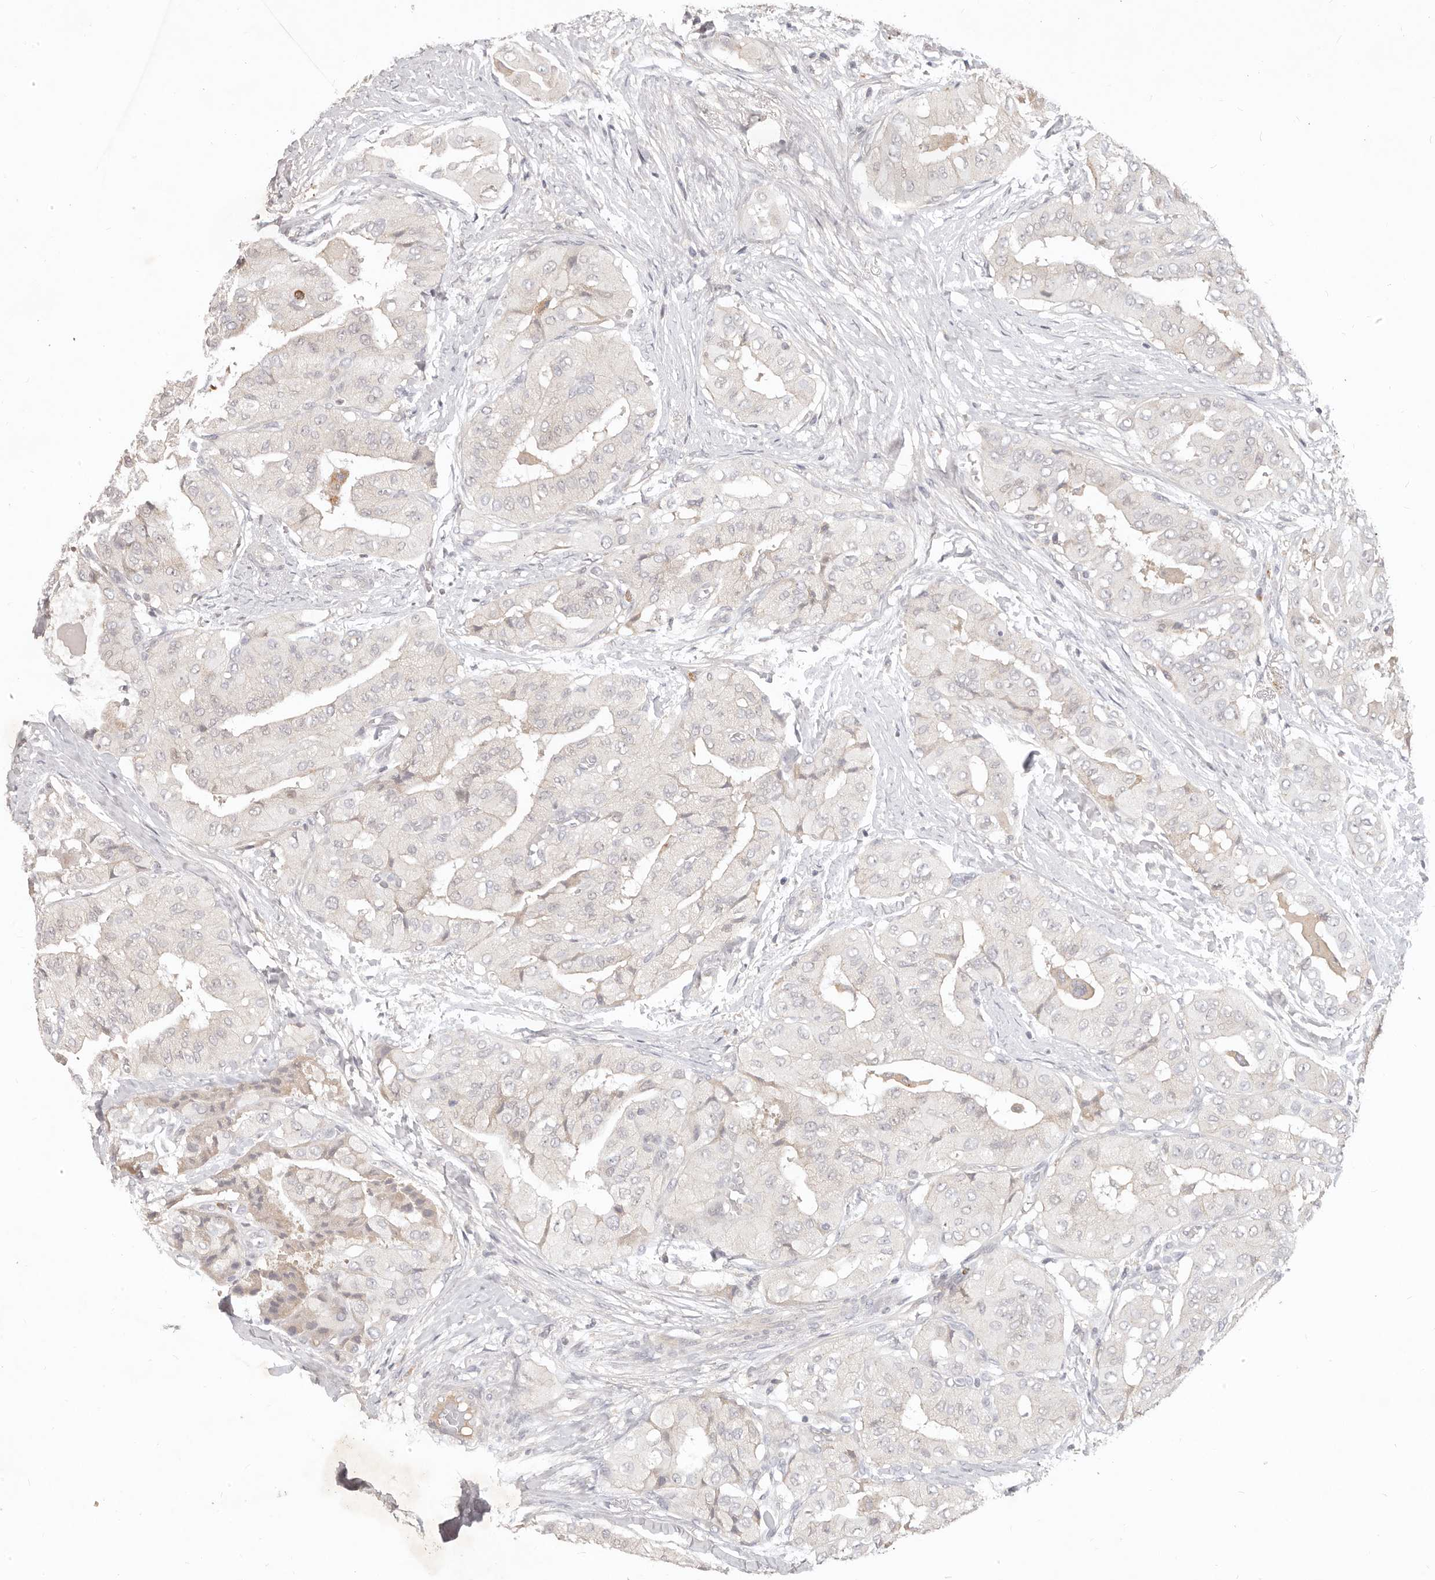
{"staining": {"intensity": "negative", "quantity": "none", "location": "none"}, "tissue": "thyroid cancer", "cell_type": "Tumor cells", "image_type": "cancer", "snomed": [{"axis": "morphology", "description": "Papillary adenocarcinoma, NOS"}, {"axis": "topography", "description": "Thyroid gland"}], "caption": "Thyroid papillary adenocarcinoma stained for a protein using immunohistochemistry demonstrates no positivity tumor cells.", "gene": "USP49", "patient": {"sex": "female", "age": 59}}